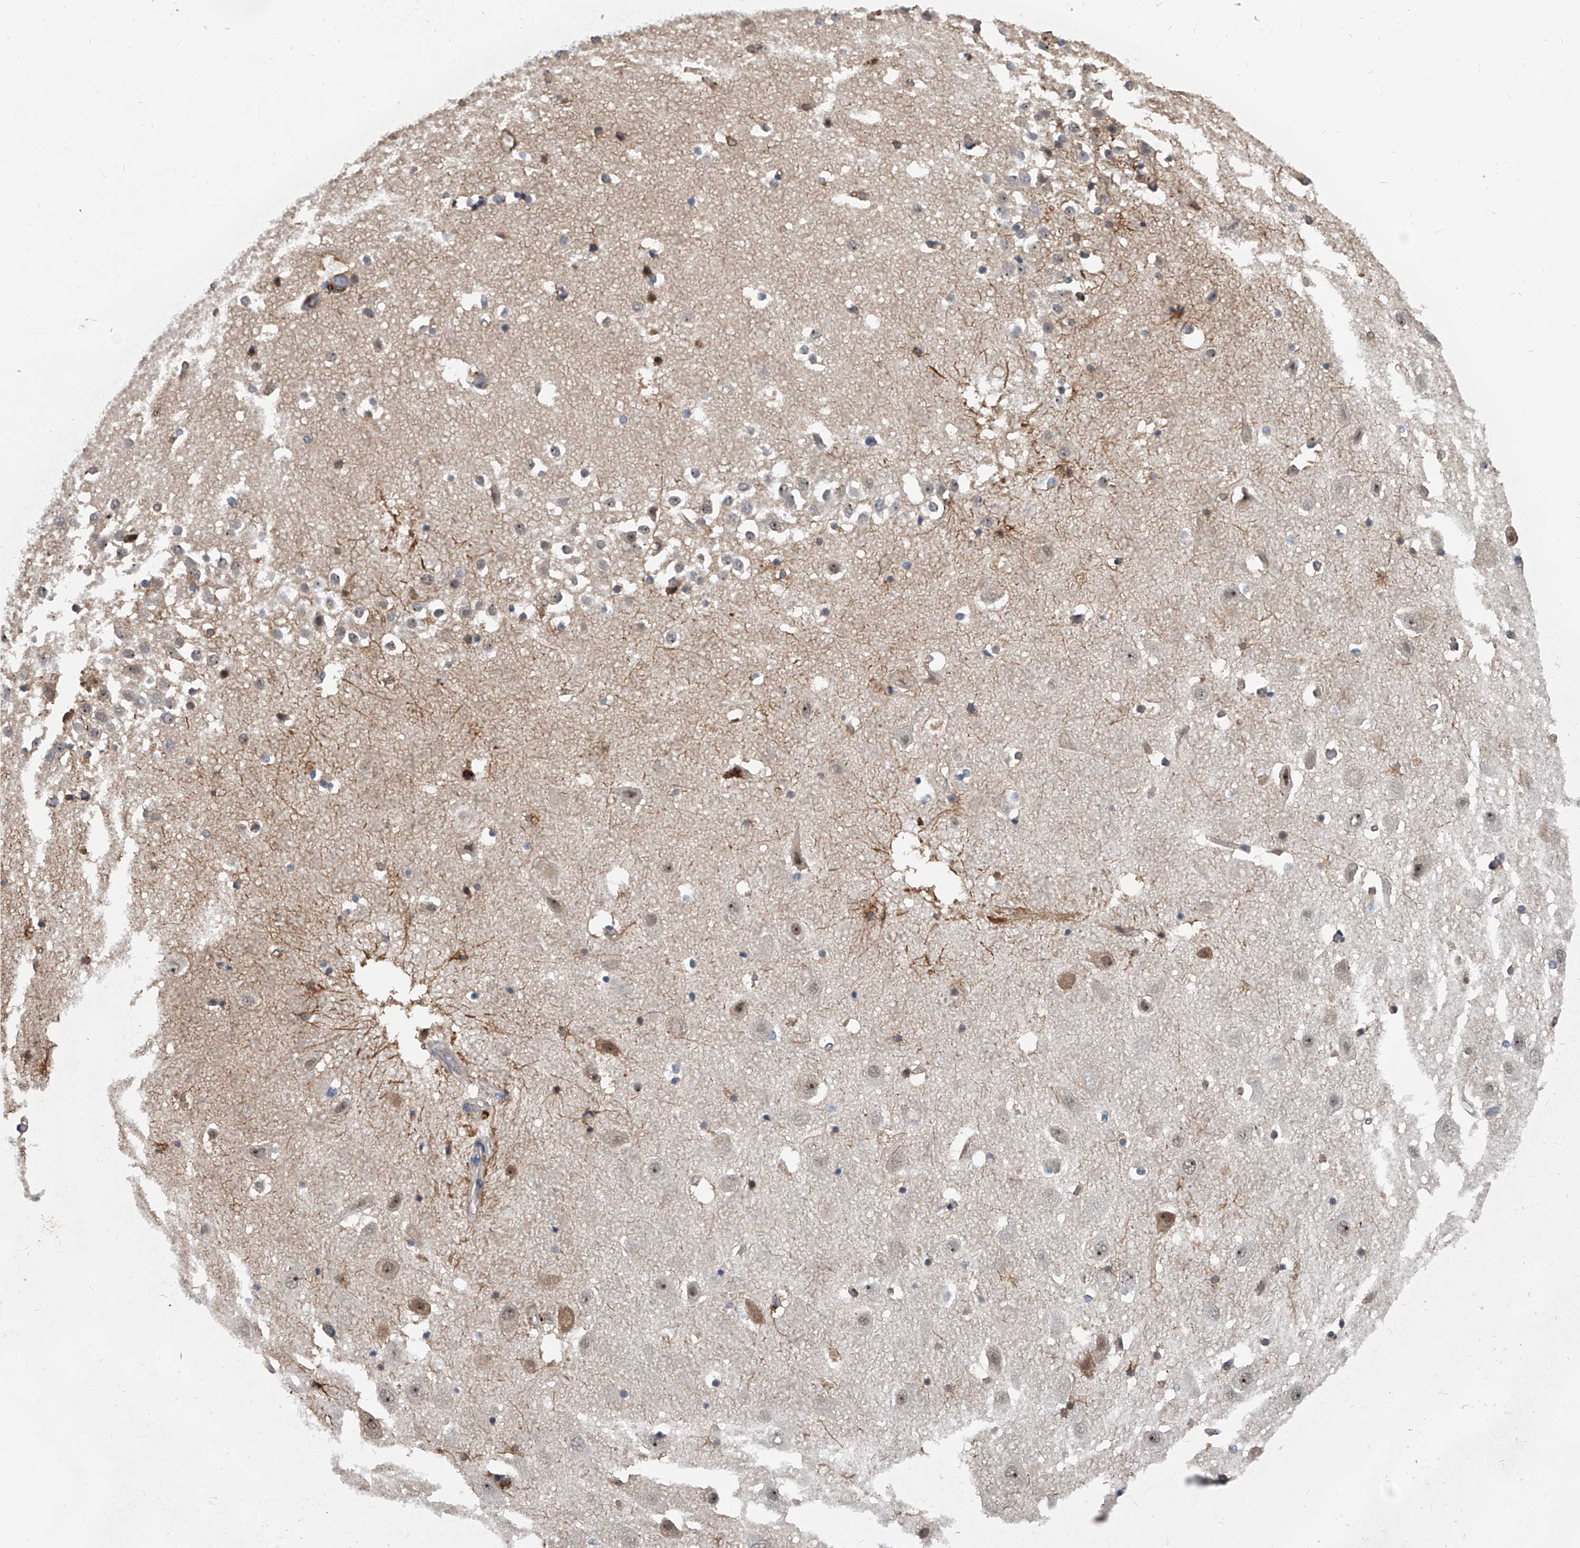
{"staining": {"intensity": "weak", "quantity": "<25%", "location": "cytoplasmic/membranous"}, "tissue": "hippocampus", "cell_type": "Glial cells", "image_type": "normal", "snomed": [{"axis": "morphology", "description": "Normal tissue, NOS"}, {"axis": "topography", "description": "Hippocampus"}], "caption": "Protein analysis of unremarkable hippocampus exhibits no significant staining in glial cells.", "gene": "ZNF25", "patient": {"sex": "female", "age": 52}}